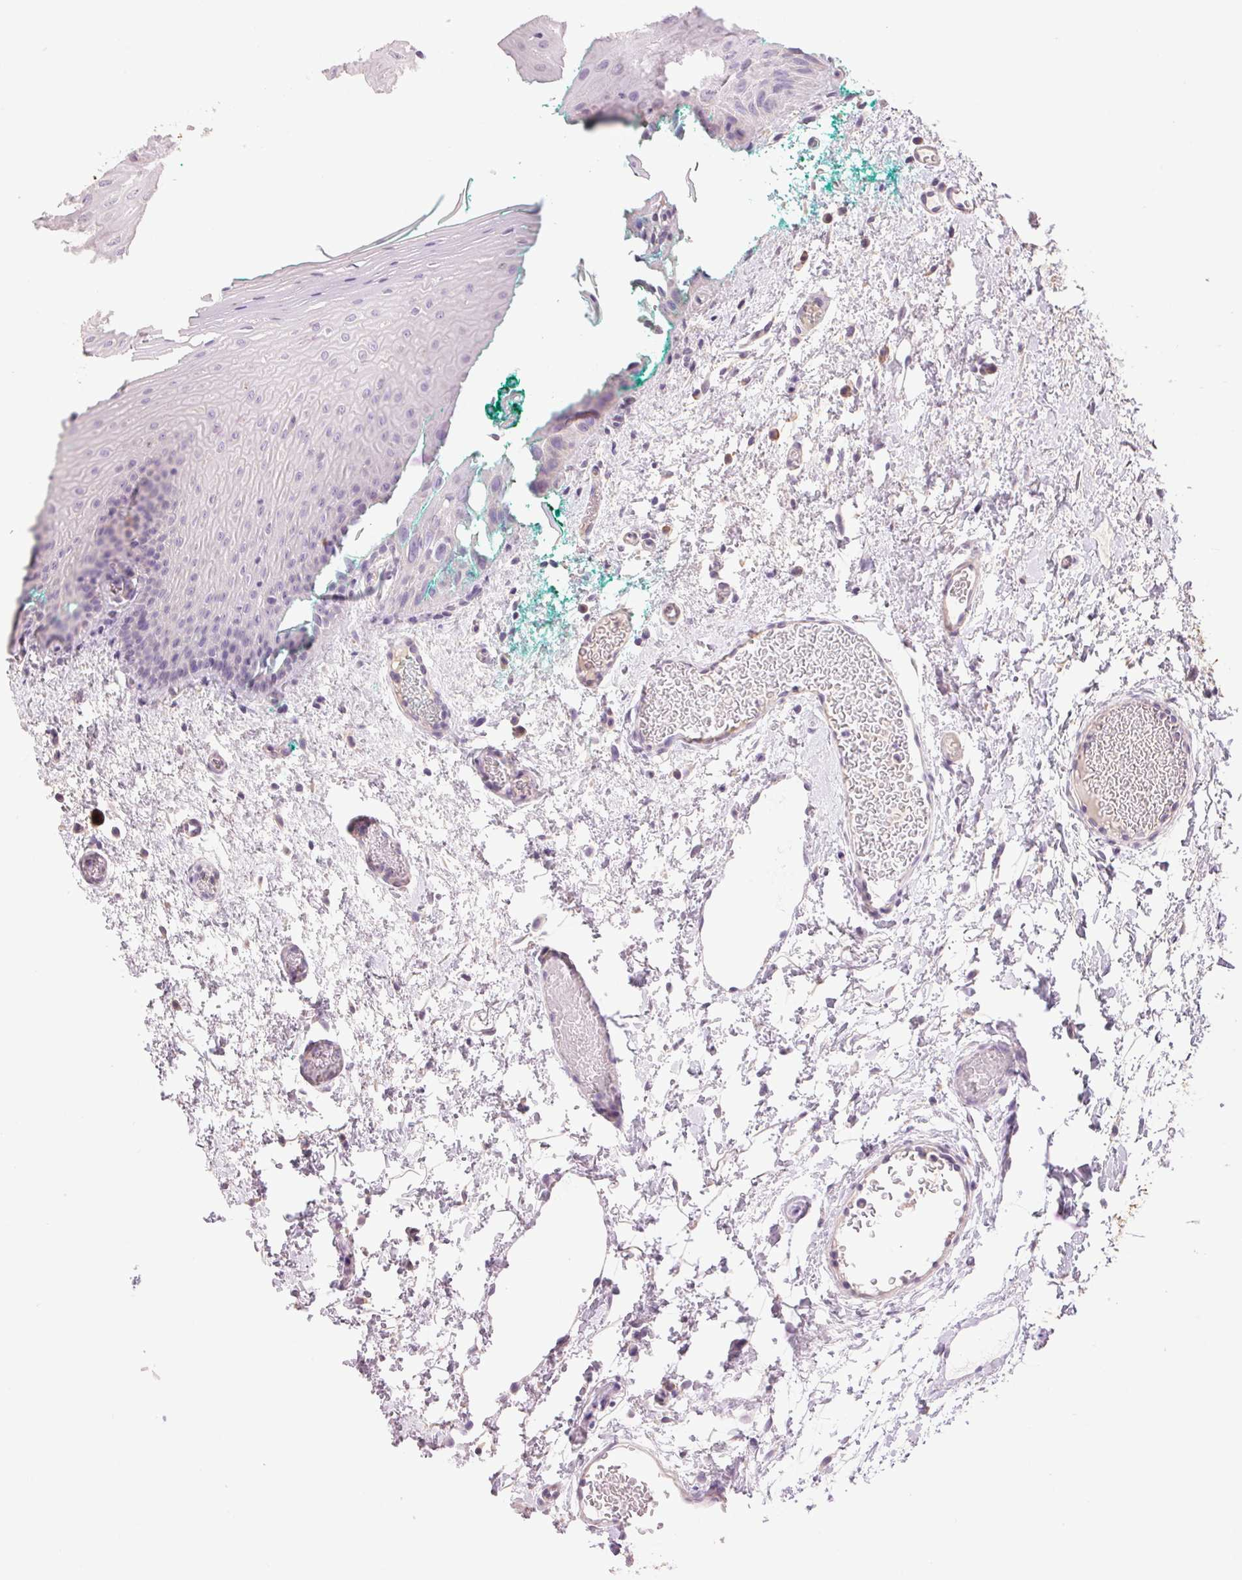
{"staining": {"intensity": "negative", "quantity": "none", "location": "none"}, "tissue": "oral mucosa", "cell_type": "Squamous epithelial cells", "image_type": "normal", "snomed": [{"axis": "morphology", "description": "Normal tissue, NOS"}, {"axis": "morphology", "description": "Squamous cell carcinoma, NOS"}, {"axis": "topography", "description": "Oral tissue"}, {"axis": "topography", "description": "Head-Neck"}], "caption": "Immunohistochemistry (IHC) histopathology image of normal oral mucosa: human oral mucosa stained with DAB (3,3'-diaminobenzidine) displays no significant protein staining in squamous epithelial cells.", "gene": "LYZL6", "patient": {"sex": "male", "age": 78}}